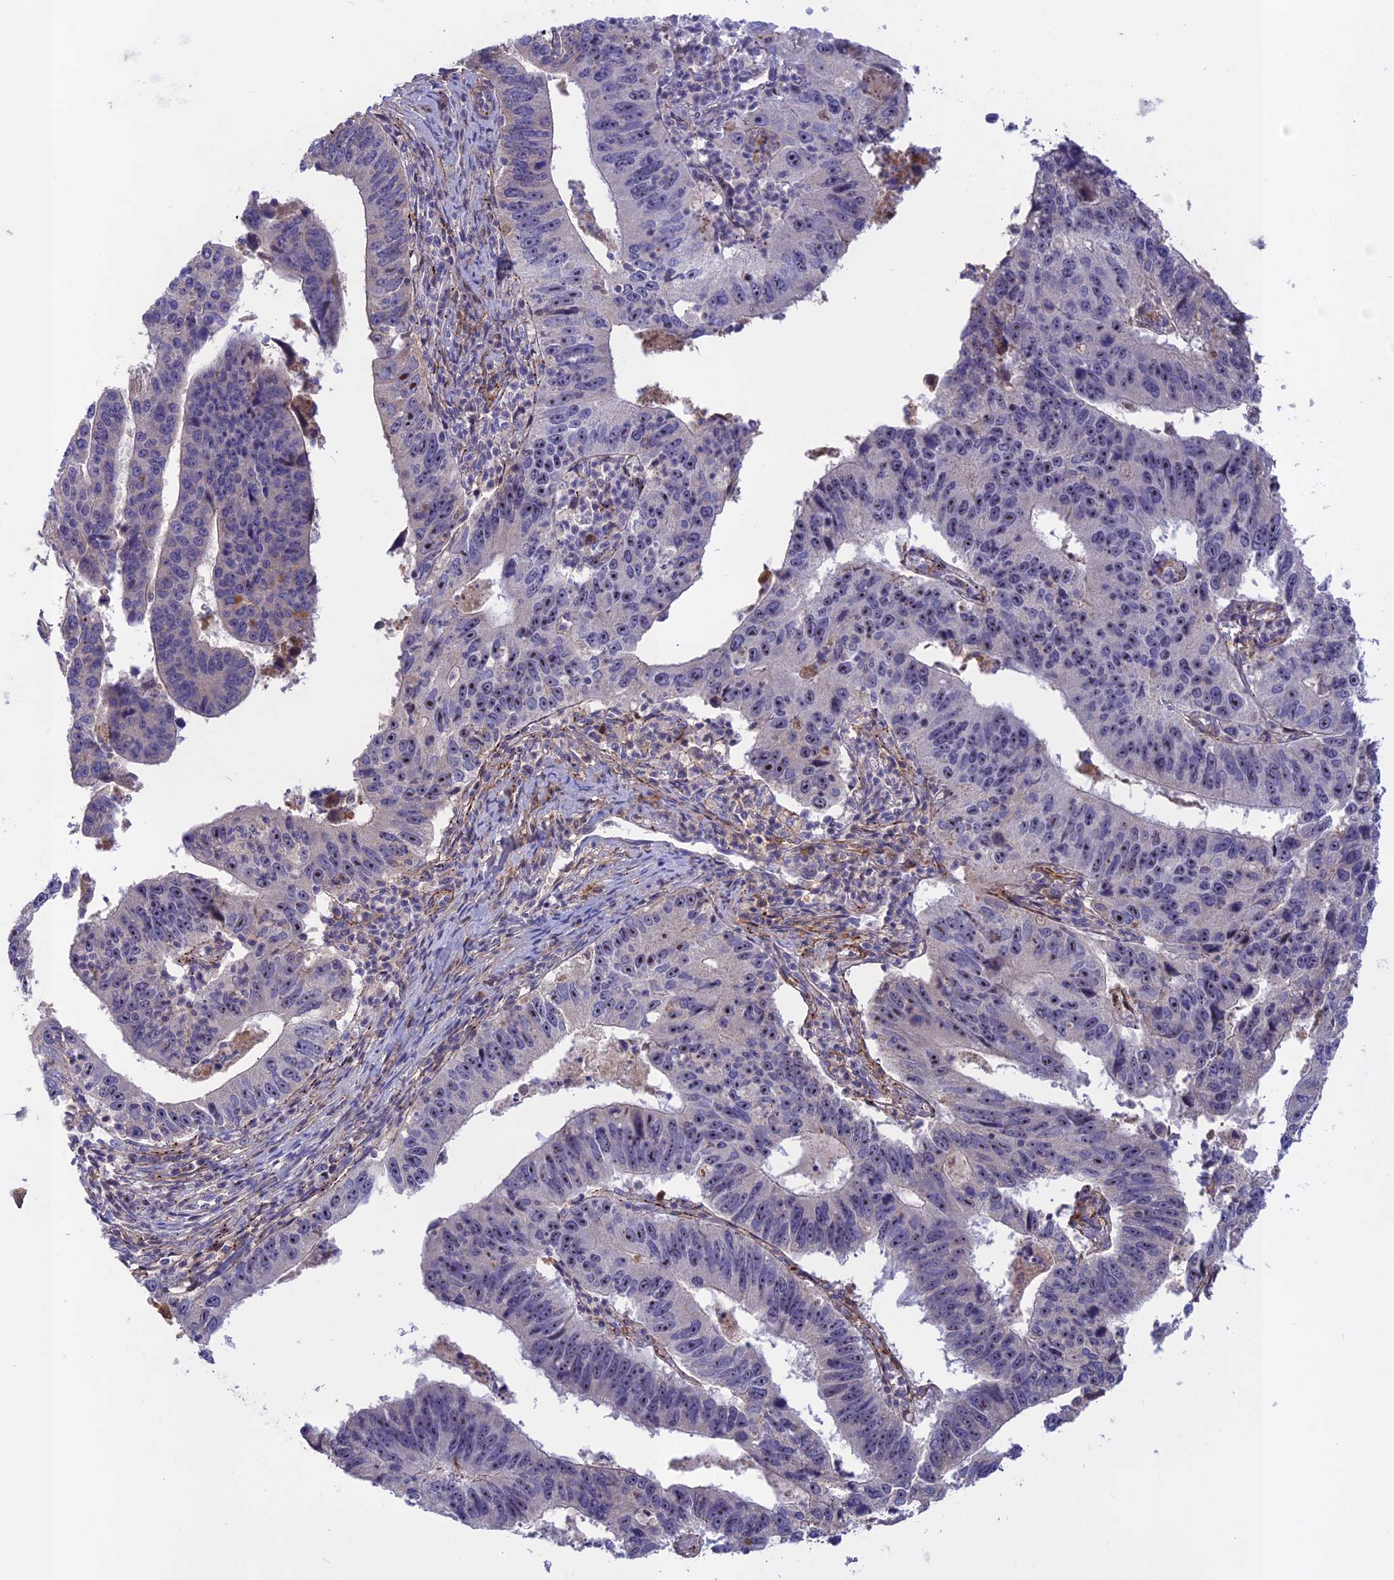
{"staining": {"intensity": "negative", "quantity": "none", "location": "none"}, "tissue": "stomach cancer", "cell_type": "Tumor cells", "image_type": "cancer", "snomed": [{"axis": "morphology", "description": "Adenocarcinoma, NOS"}, {"axis": "topography", "description": "Stomach"}], "caption": "A histopathology image of human stomach adenocarcinoma is negative for staining in tumor cells.", "gene": "ADO", "patient": {"sex": "male", "age": 59}}